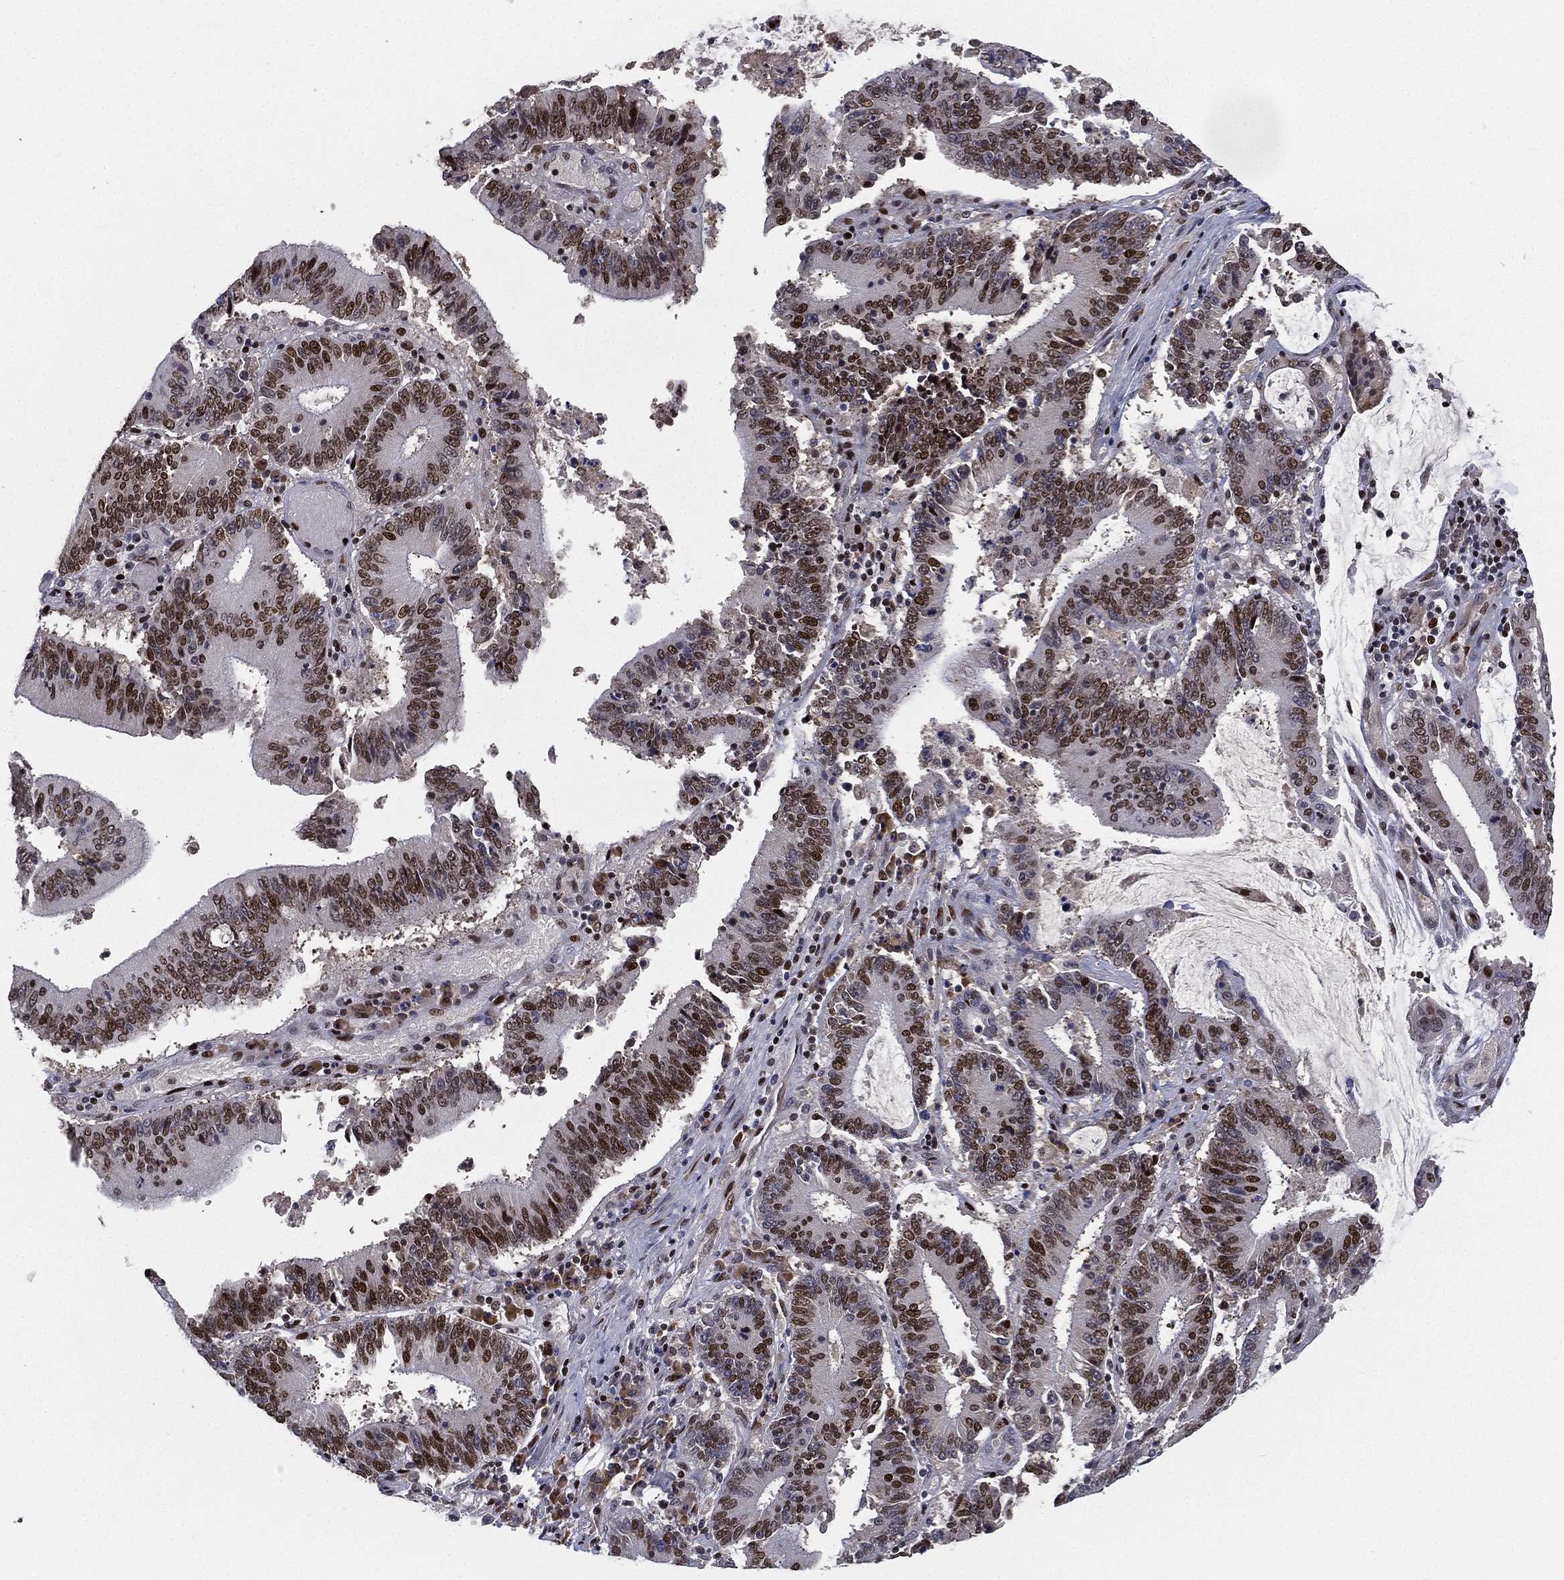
{"staining": {"intensity": "strong", "quantity": ">75%", "location": "nuclear"}, "tissue": "stomach cancer", "cell_type": "Tumor cells", "image_type": "cancer", "snomed": [{"axis": "morphology", "description": "Adenocarcinoma, NOS"}, {"axis": "topography", "description": "Stomach, upper"}], "caption": "A photomicrograph of stomach cancer (adenocarcinoma) stained for a protein demonstrates strong nuclear brown staining in tumor cells.", "gene": "RTF1", "patient": {"sex": "male", "age": 68}}